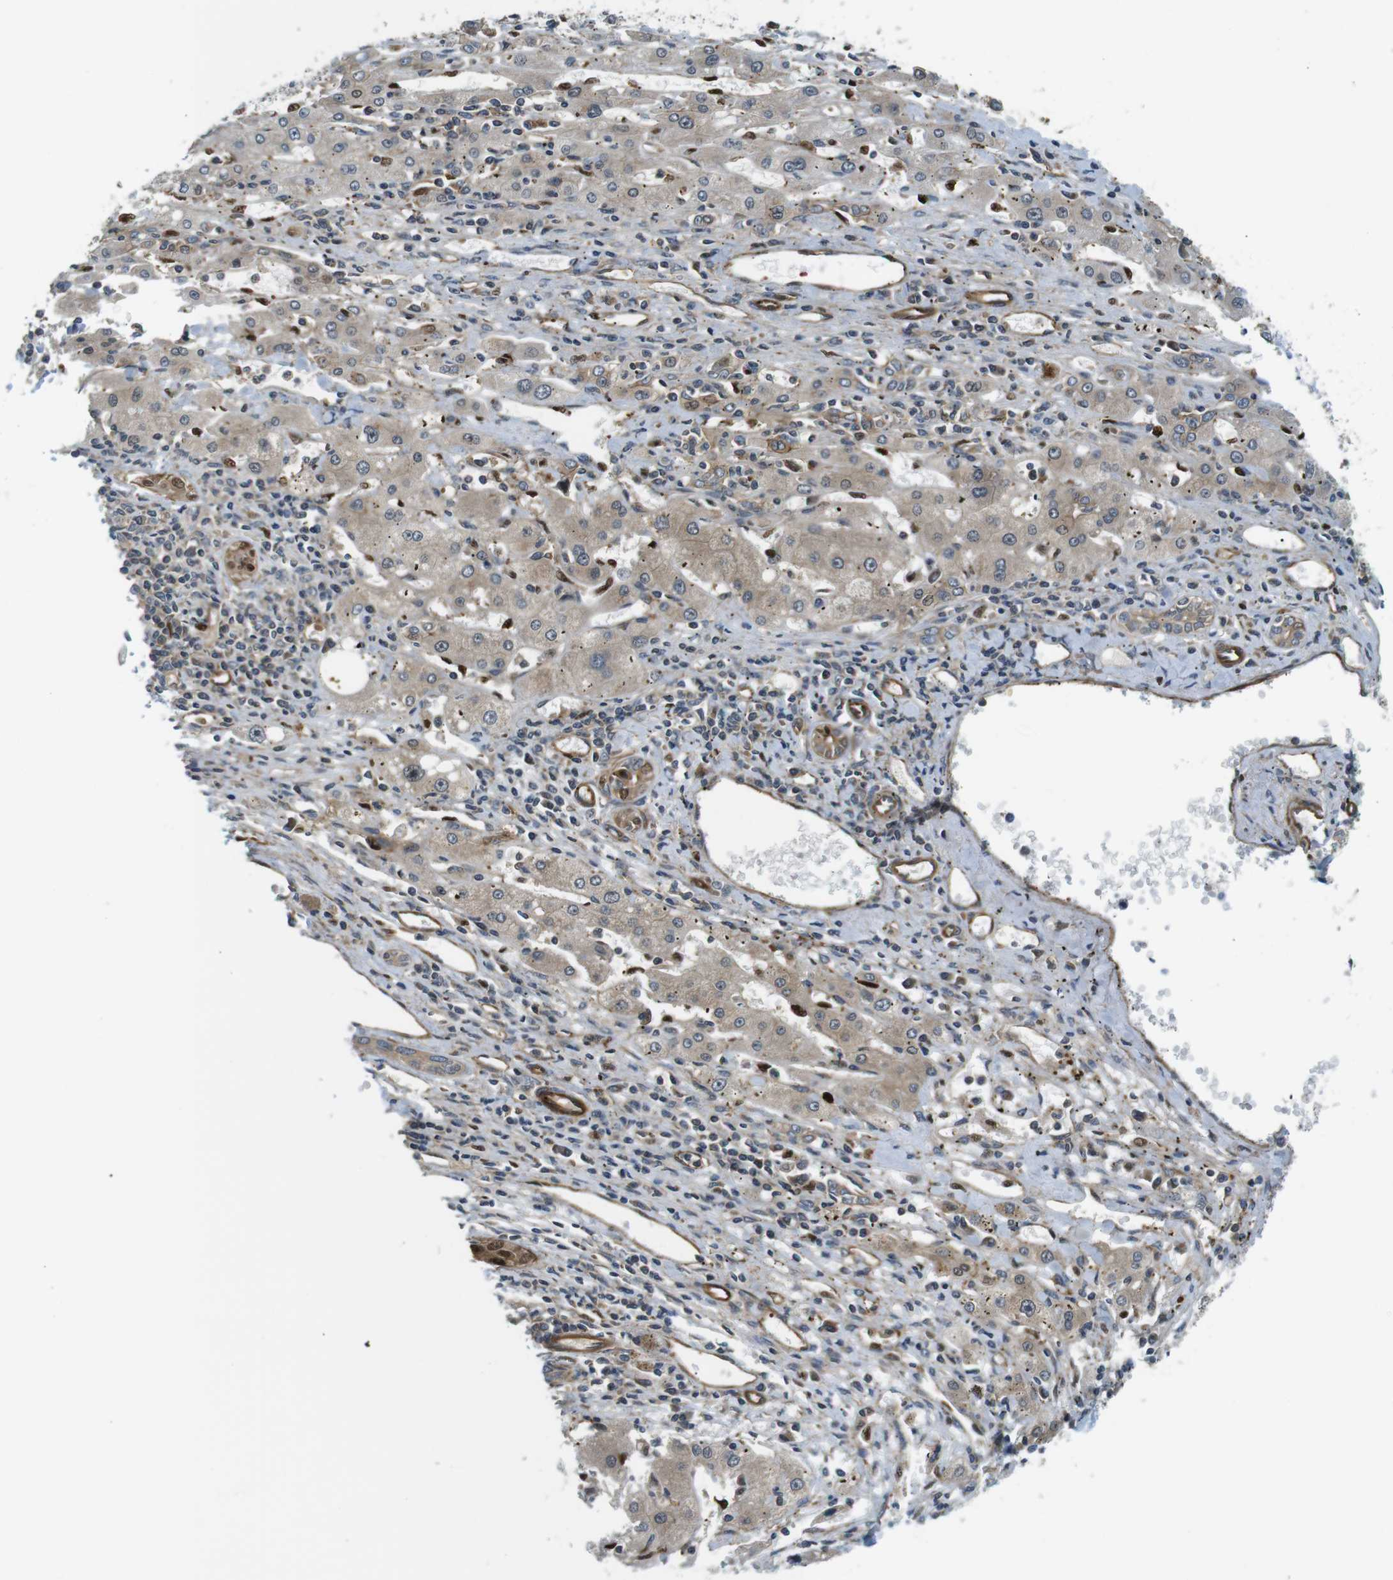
{"staining": {"intensity": "moderate", "quantity": "25%-75%", "location": "cytoplasmic/membranous,nuclear"}, "tissue": "liver cancer", "cell_type": "Tumor cells", "image_type": "cancer", "snomed": [{"axis": "morphology", "description": "Carcinoma, Hepatocellular, NOS"}, {"axis": "topography", "description": "Liver"}], "caption": "This histopathology image displays IHC staining of human liver cancer (hepatocellular carcinoma), with medium moderate cytoplasmic/membranous and nuclear staining in approximately 25%-75% of tumor cells.", "gene": "TSC1", "patient": {"sex": "male", "age": 72}}